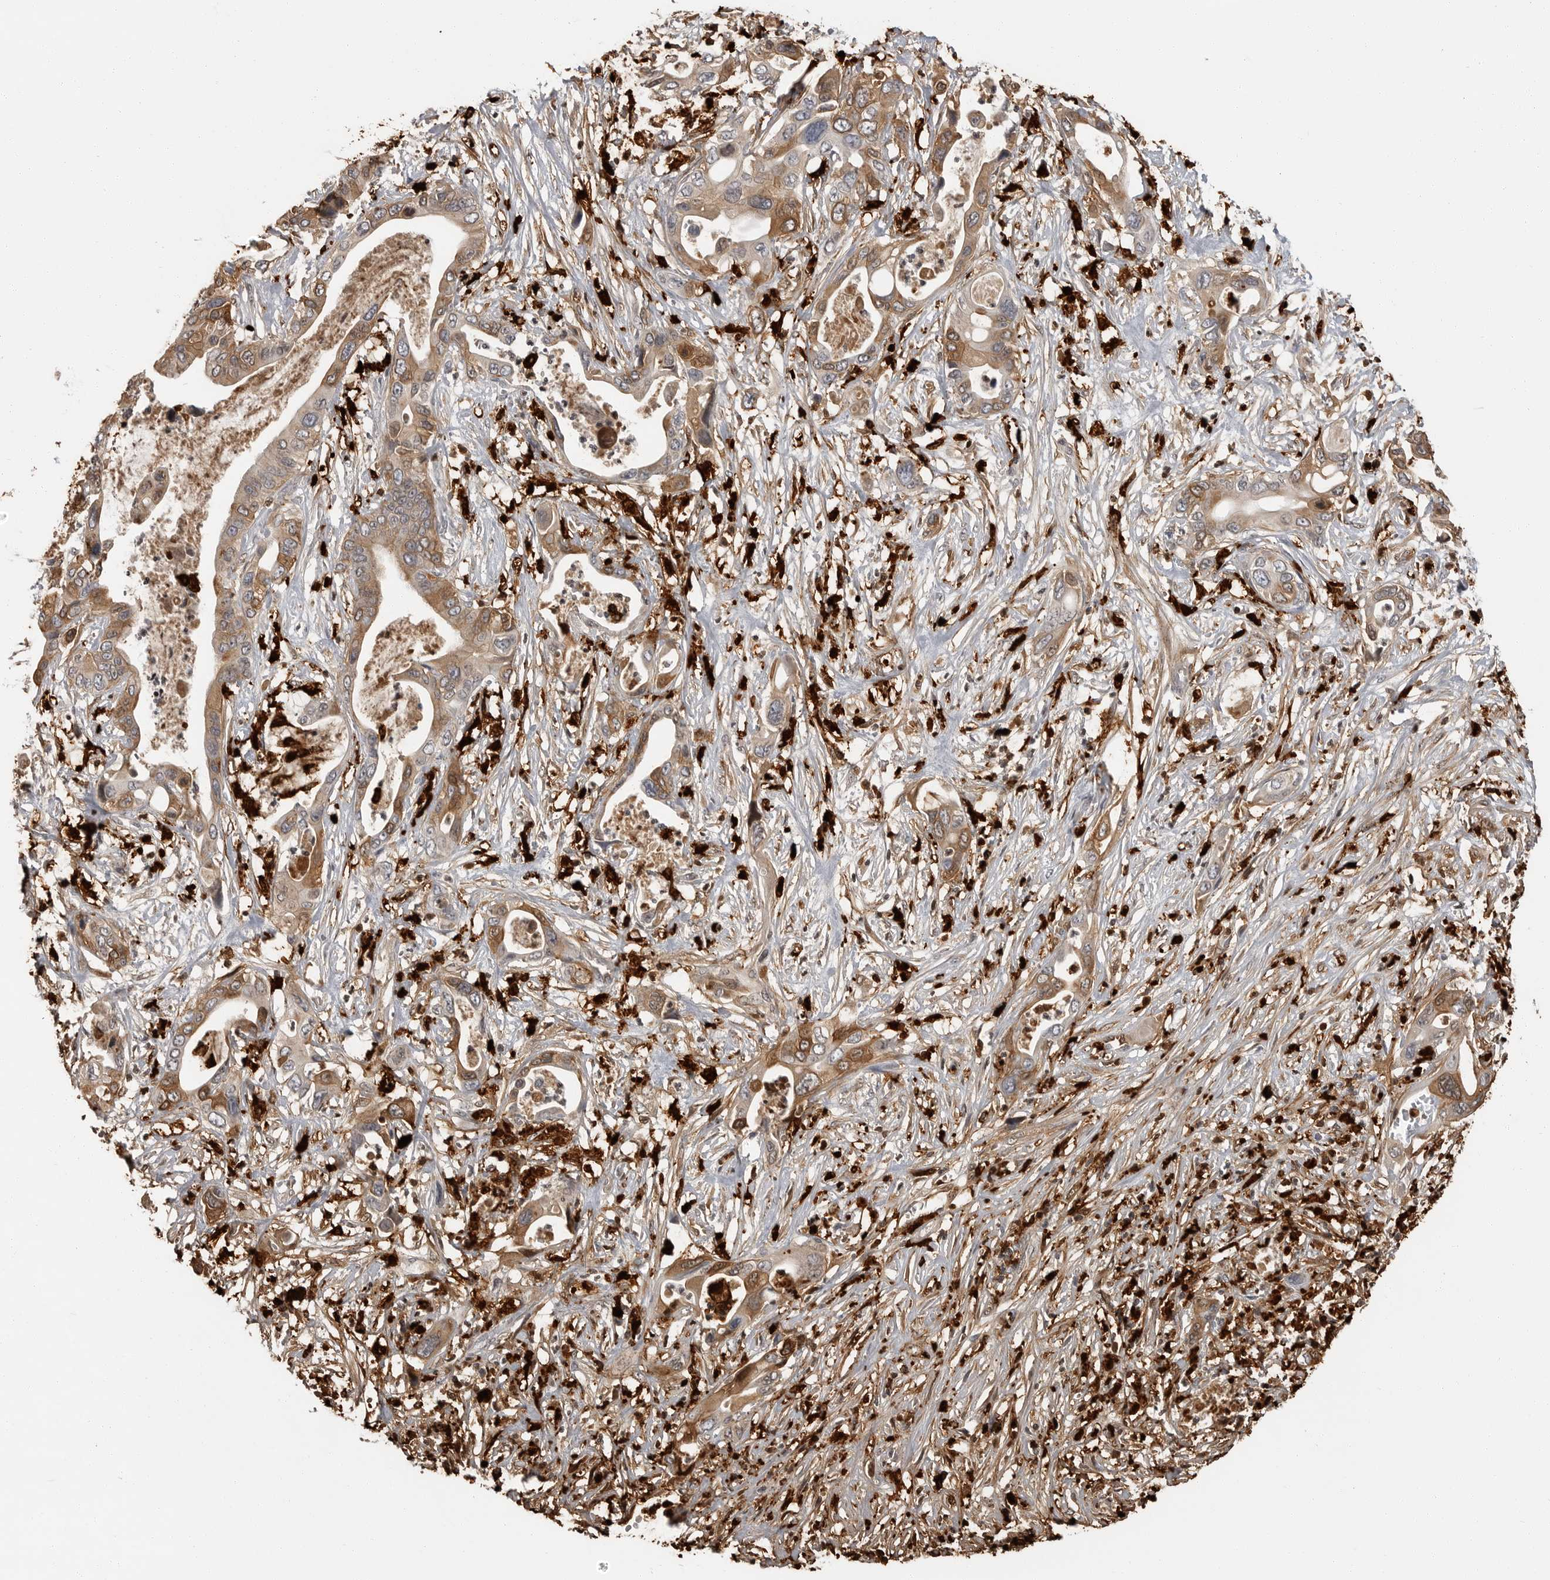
{"staining": {"intensity": "moderate", "quantity": ">75%", "location": "cytoplasmic/membranous"}, "tissue": "pancreatic cancer", "cell_type": "Tumor cells", "image_type": "cancer", "snomed": [{"axis": "morphology", "description": "Adenocarcinoma, NOS"}, {"axis": "topography", "description": "Pancreas"}], "caption": "Immunohistochemical staining of human pancreatic cancer (adenocarcinoma) reveals moderate cytoplasmic/membranous protein positivity in approximately >75% of tumor cells. Using DAB (brown) and hematoxylin (blue) stains, captured at high magnification using brightfield microscopy.", "gene": "IFI30", "patient": {"sex": "male", "age": 66}}